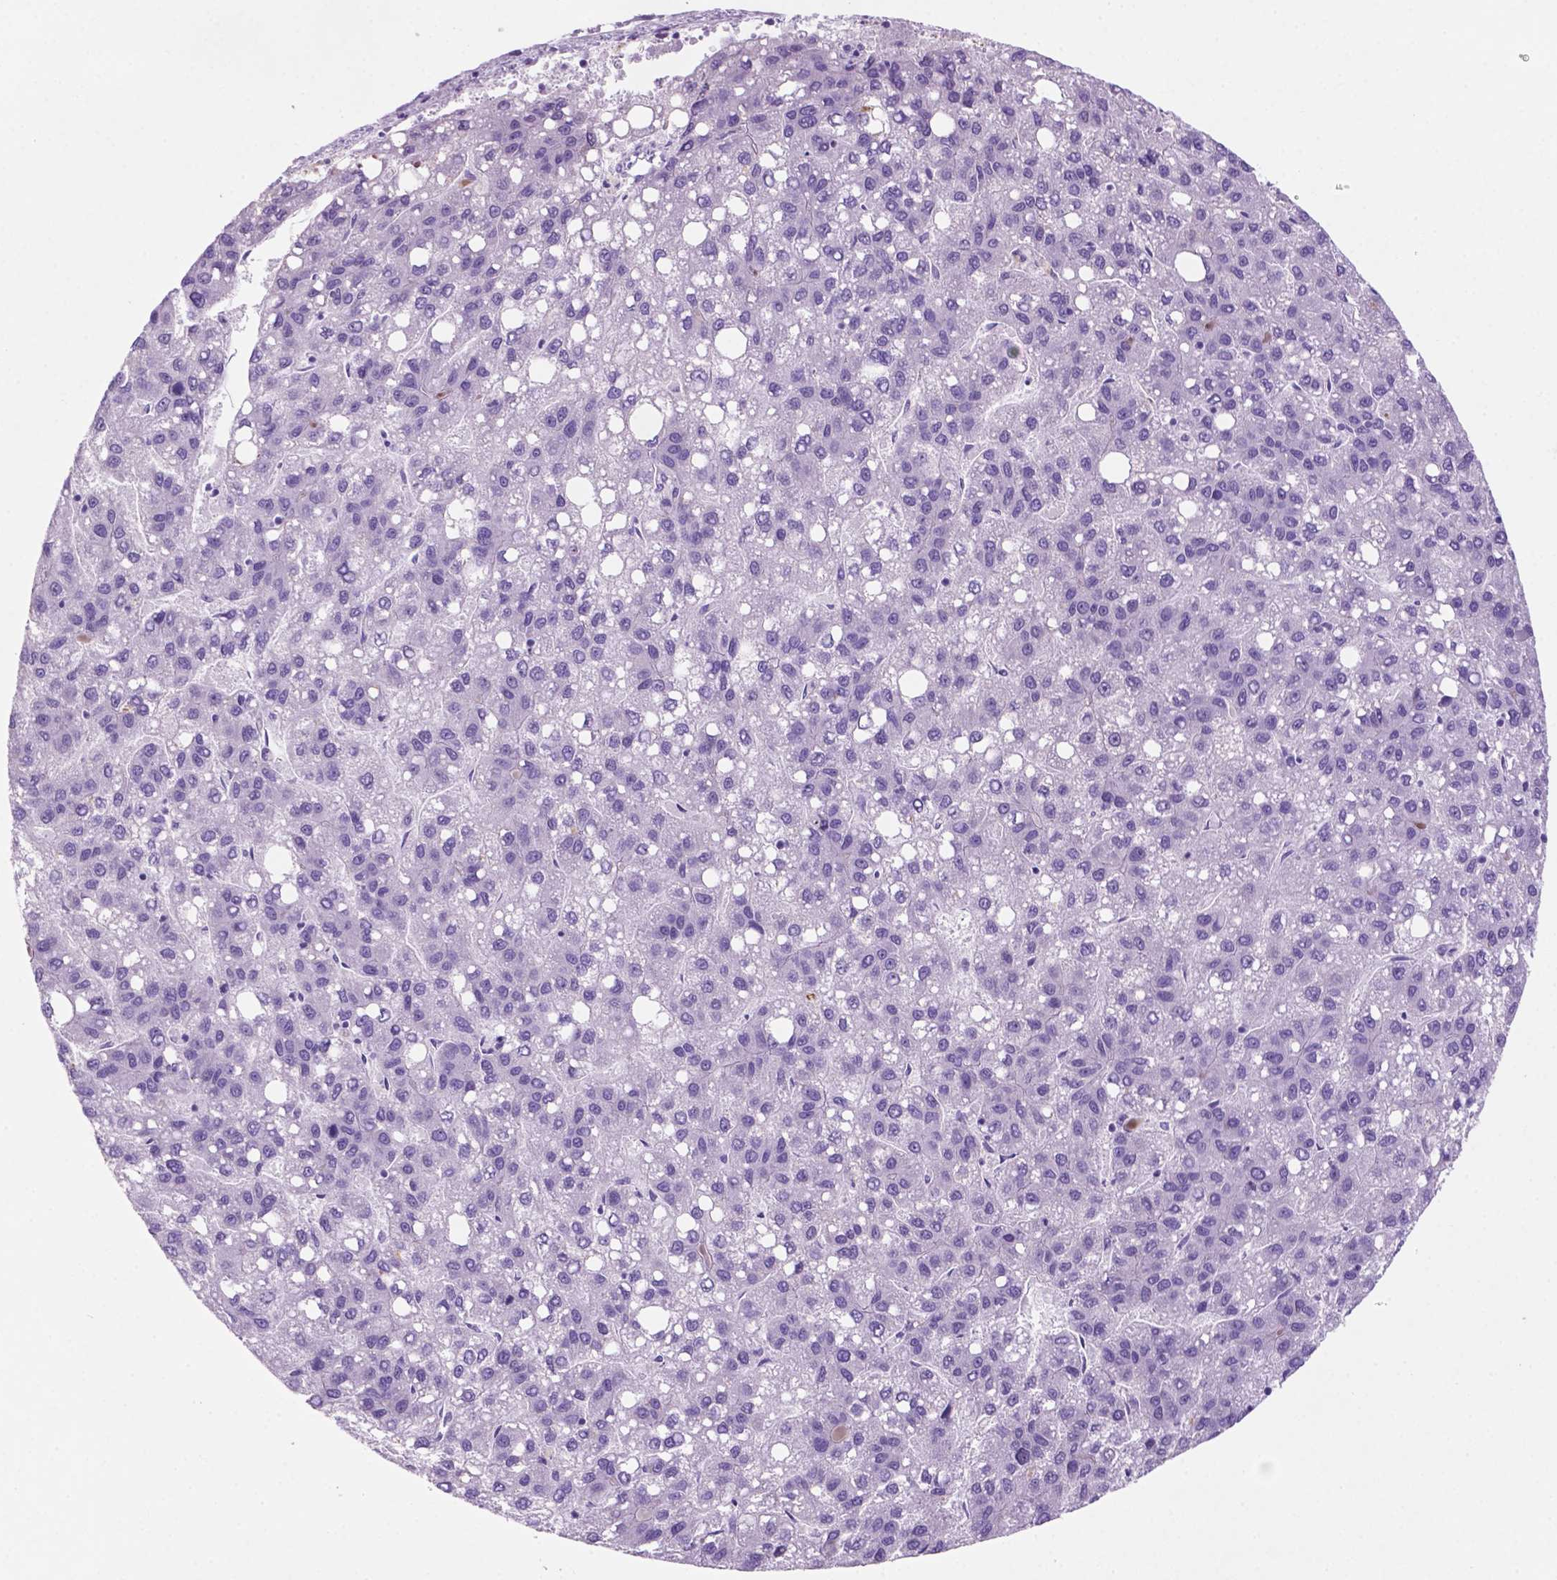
{"staining": {"intensity": "negative", "quantity": "none", "location": "none"}, "tissue": "liver cancer", "cell_type": "Tumor cells", "image_type": "cancer", "snomed": [{"axis": "morphology", "description": "Carcinoma, Hepatocellular, NOS"}, {"axis": "topography", "description": "Liver"}], "caption": "Immunohistochemical staining of liver cancer (hepatocellular carcinoma) reveals no significant staining in tumor cells.", "gene": "C18orf21", "patient": {"sex": "female", "age": 82}}